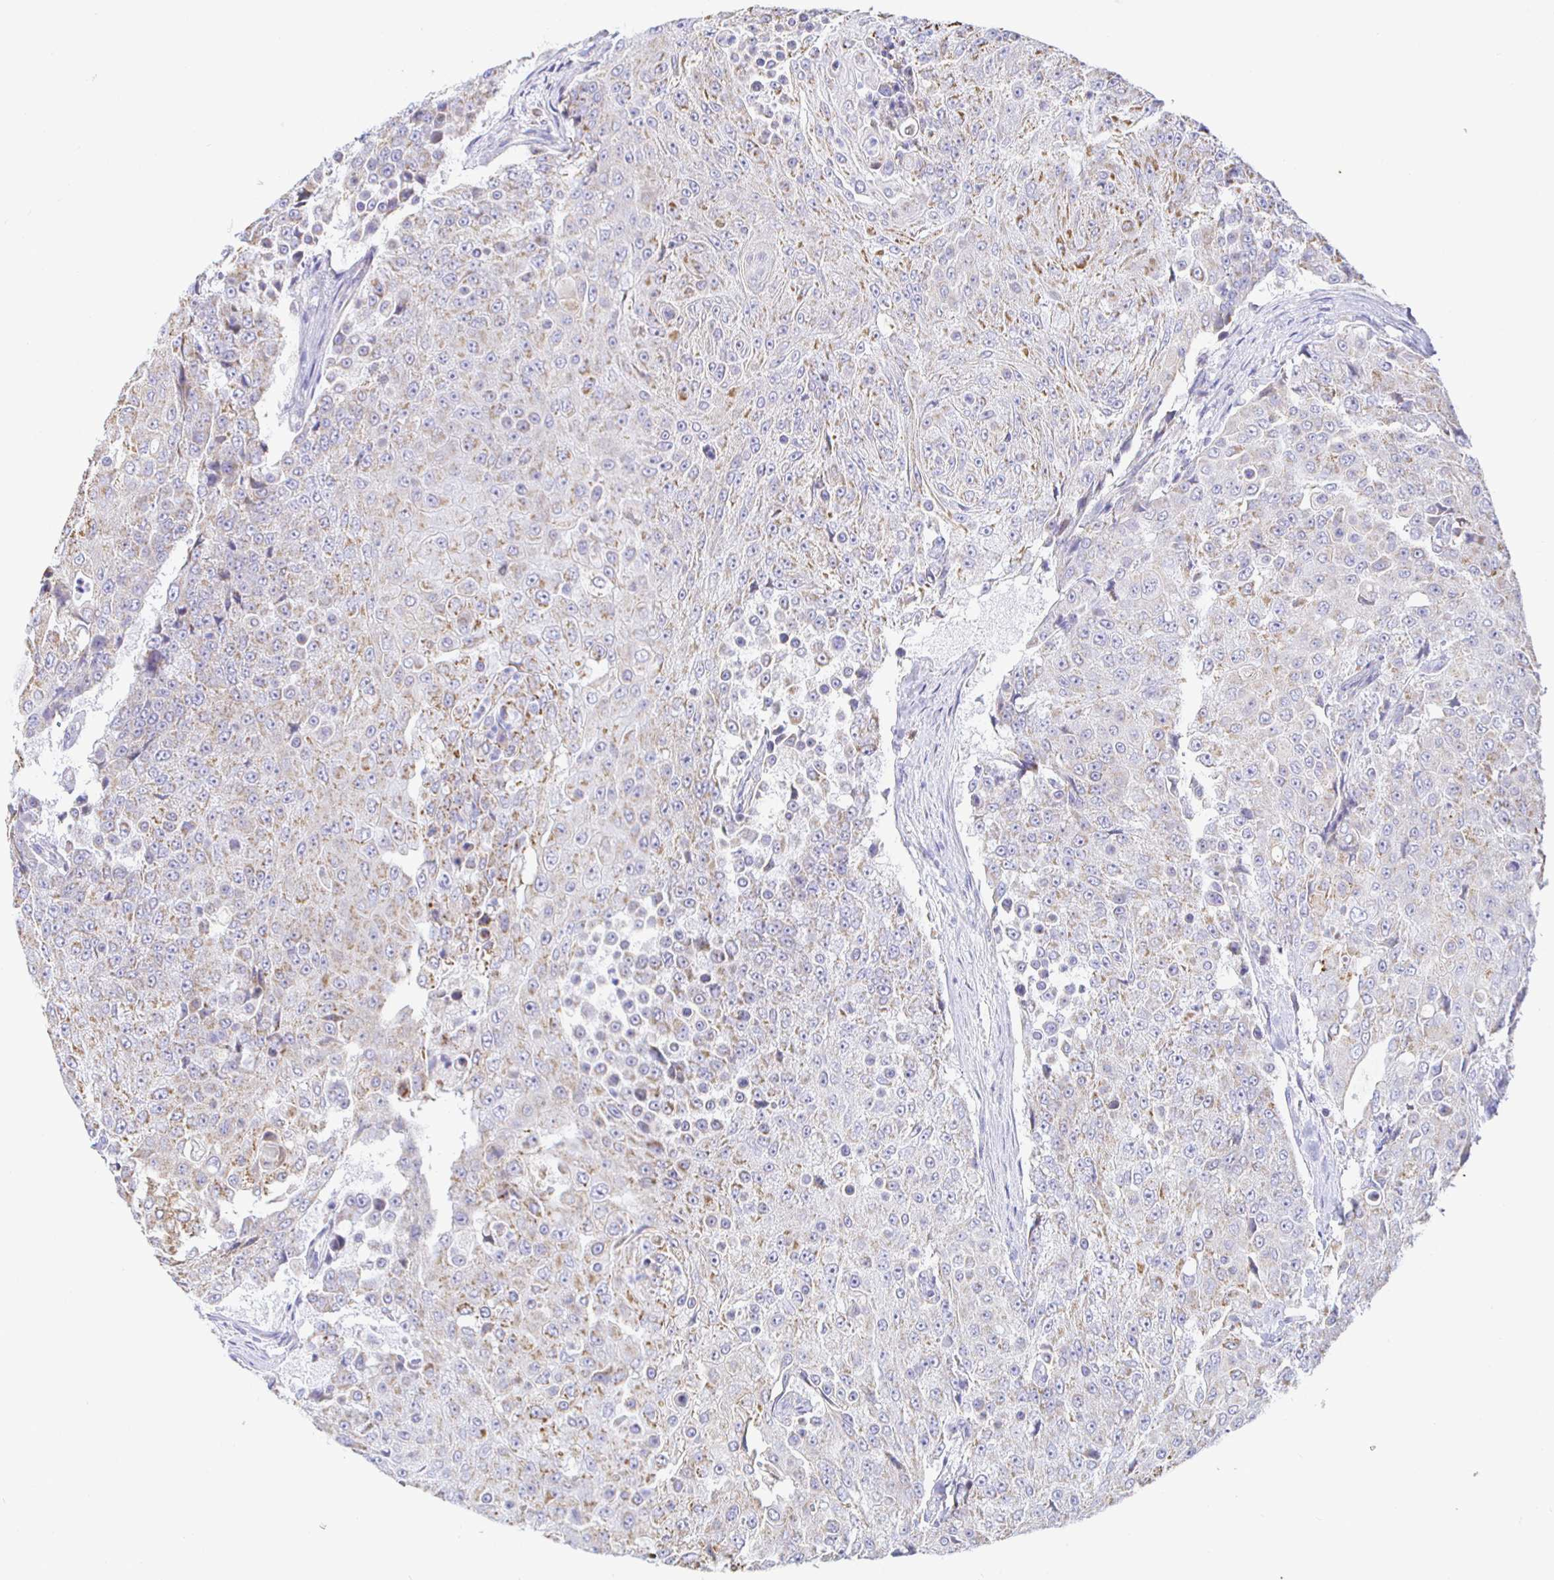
{"staining": {"intensity": "moderate", "quantity": "<25%", "location": "cytoplasmic/membranous"}, "tissue": "urothelial cancer", "cell_type": "Tumor cells", "image_type": "cancer", "snomed": [{"axis": "morphology", "description": "Urothelial carcinoma, High grade"}, {"axis": "topography", "description": "Urinary bladder"}], "caption": "About <25% of tumor cells in urothelial cancer display moderate cytoplasmic/membranous protein staining as visualized by brown immunohistochemical staining.", "gene": "SYNGR4", "patient": {"sex": "female", "age": 63}}